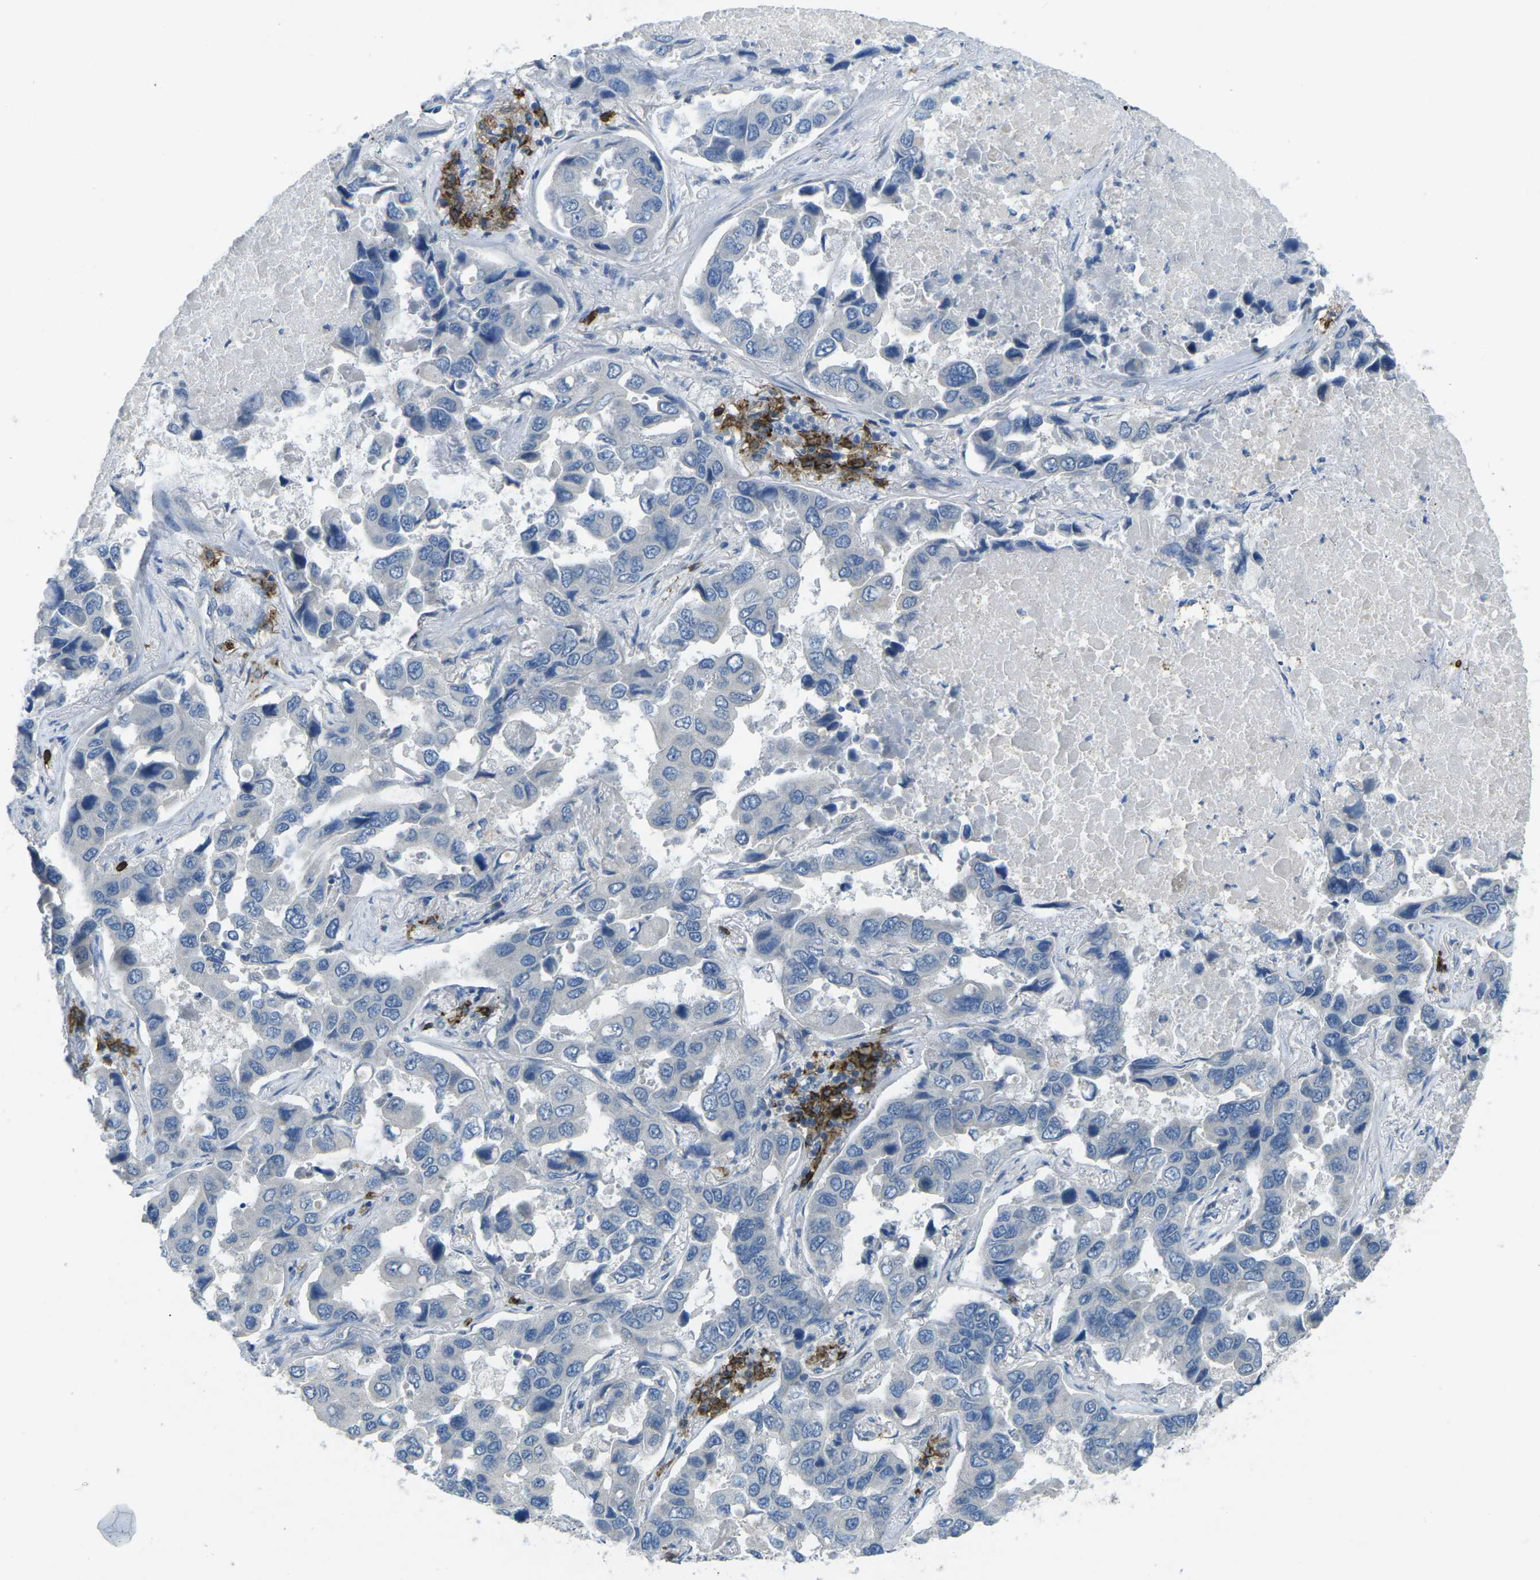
{"staining": {"intensity": "negative", "quantity": "none", "location": "none"}, "tissue": "lung cancer", "cell_type": "Tumor cells", "image_type": "cancer", "snomed": [{"axis": "morphology", "description": "Adenocarcinoma, NOS"}, {"axis": "topography", "description": "Lung"}], "caption": "Immunohistochemical staining of lung cancer exhibits no significant expression in tumor cells. Nuclei are stained in blue.", "gene": "CD19", "patient": {"sex": "male", "age": 64}}